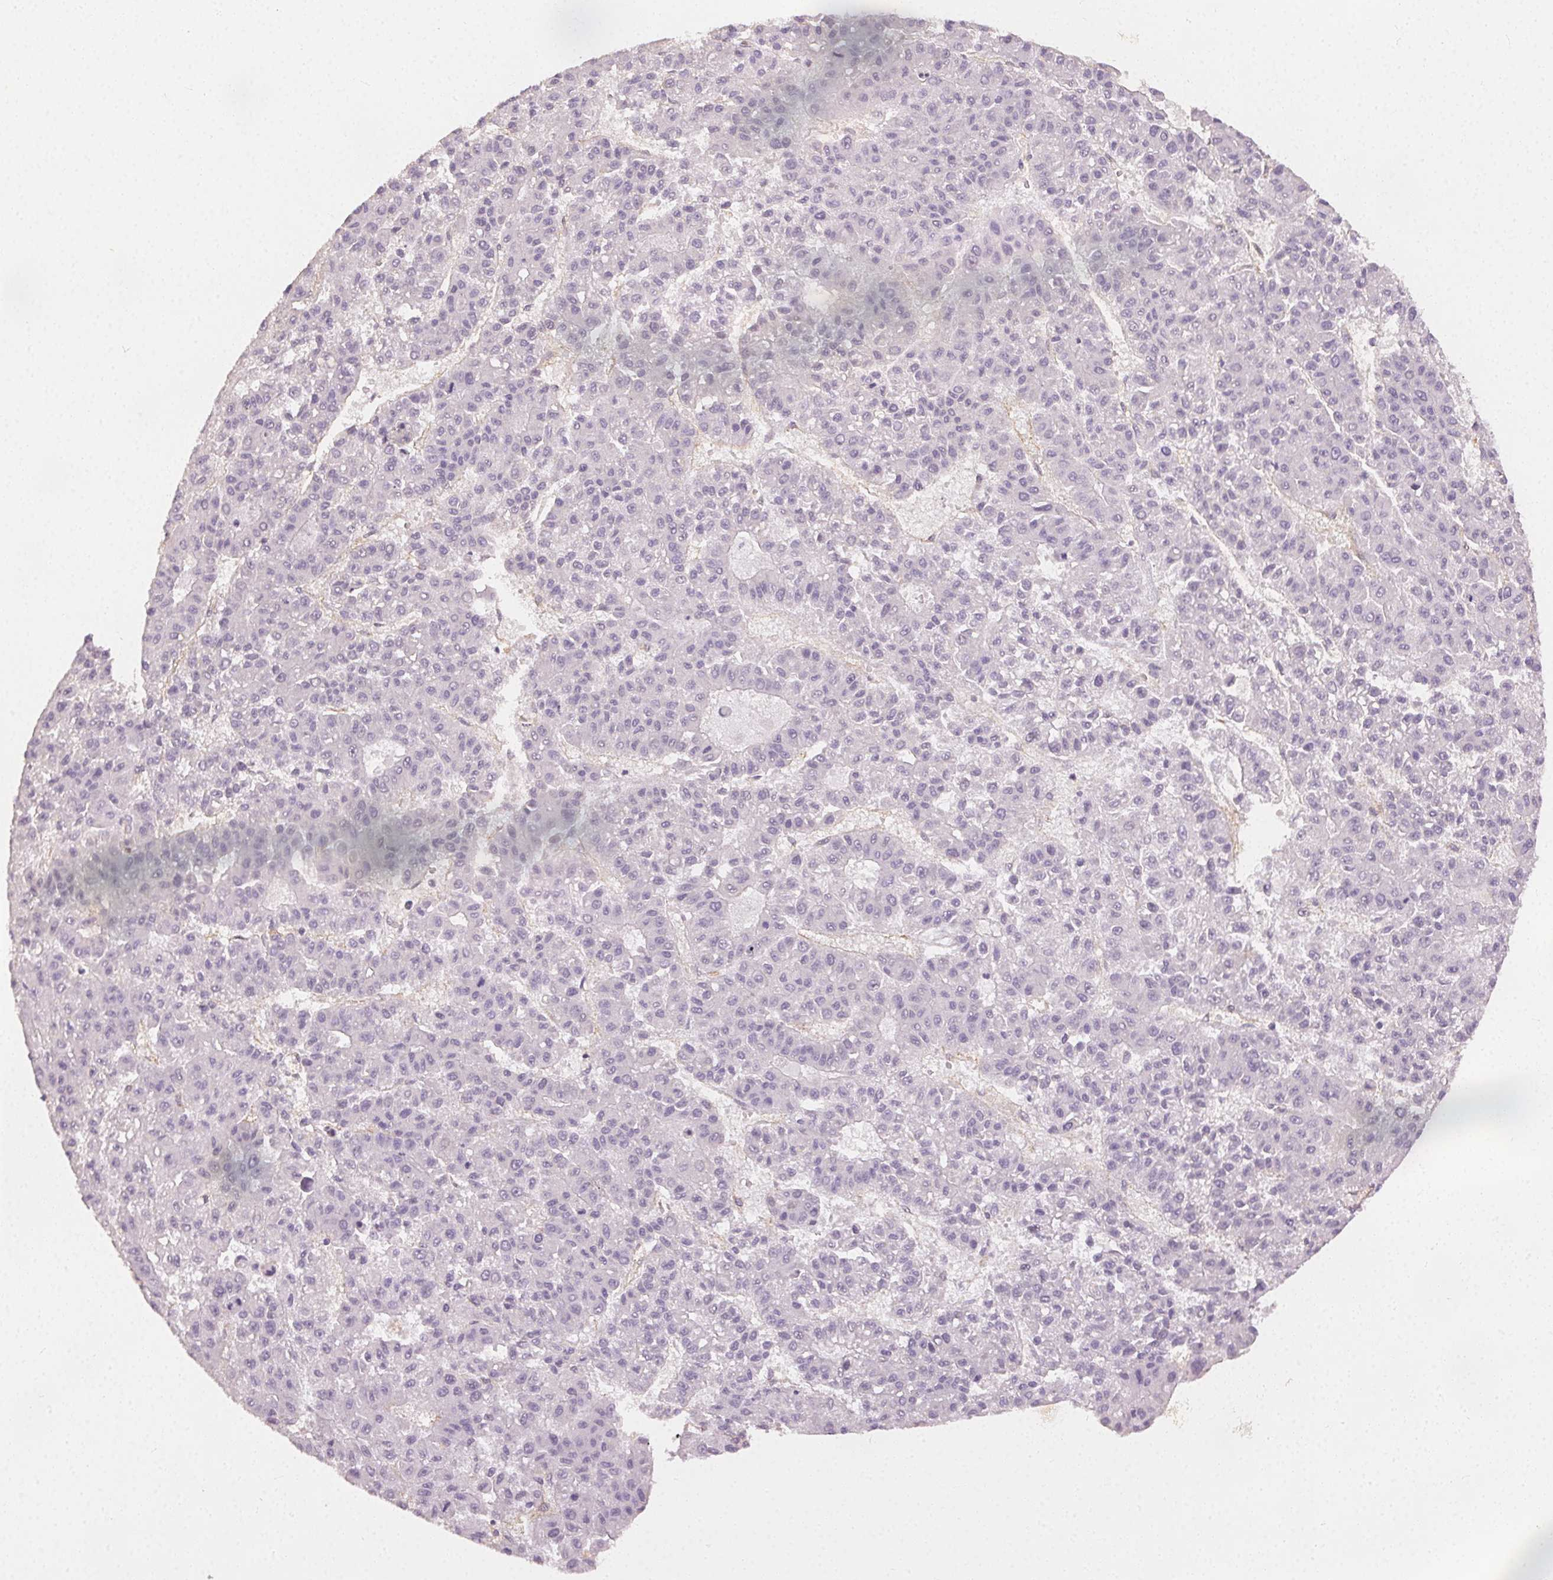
{"staining": {"intensity": "negative", "quantity": "none", "location": "none"}, "tissue": "liver cancer", "cell_type": "Tumor cells", "image_type": "cancer", "snomed": [{"axis": "morphology", "description": "Carcinoma, Hepatocellular, NOS"}, {"axis": "topography", "description": "Liver"}], "caption": "IHC micrograph of liver cancer (hepatocellular carcinoma) stained for a protein (brown), which displays no positivity in tumor cells.", "gene": "PODXL", "patient": {"sex": "male", "age": 70}}